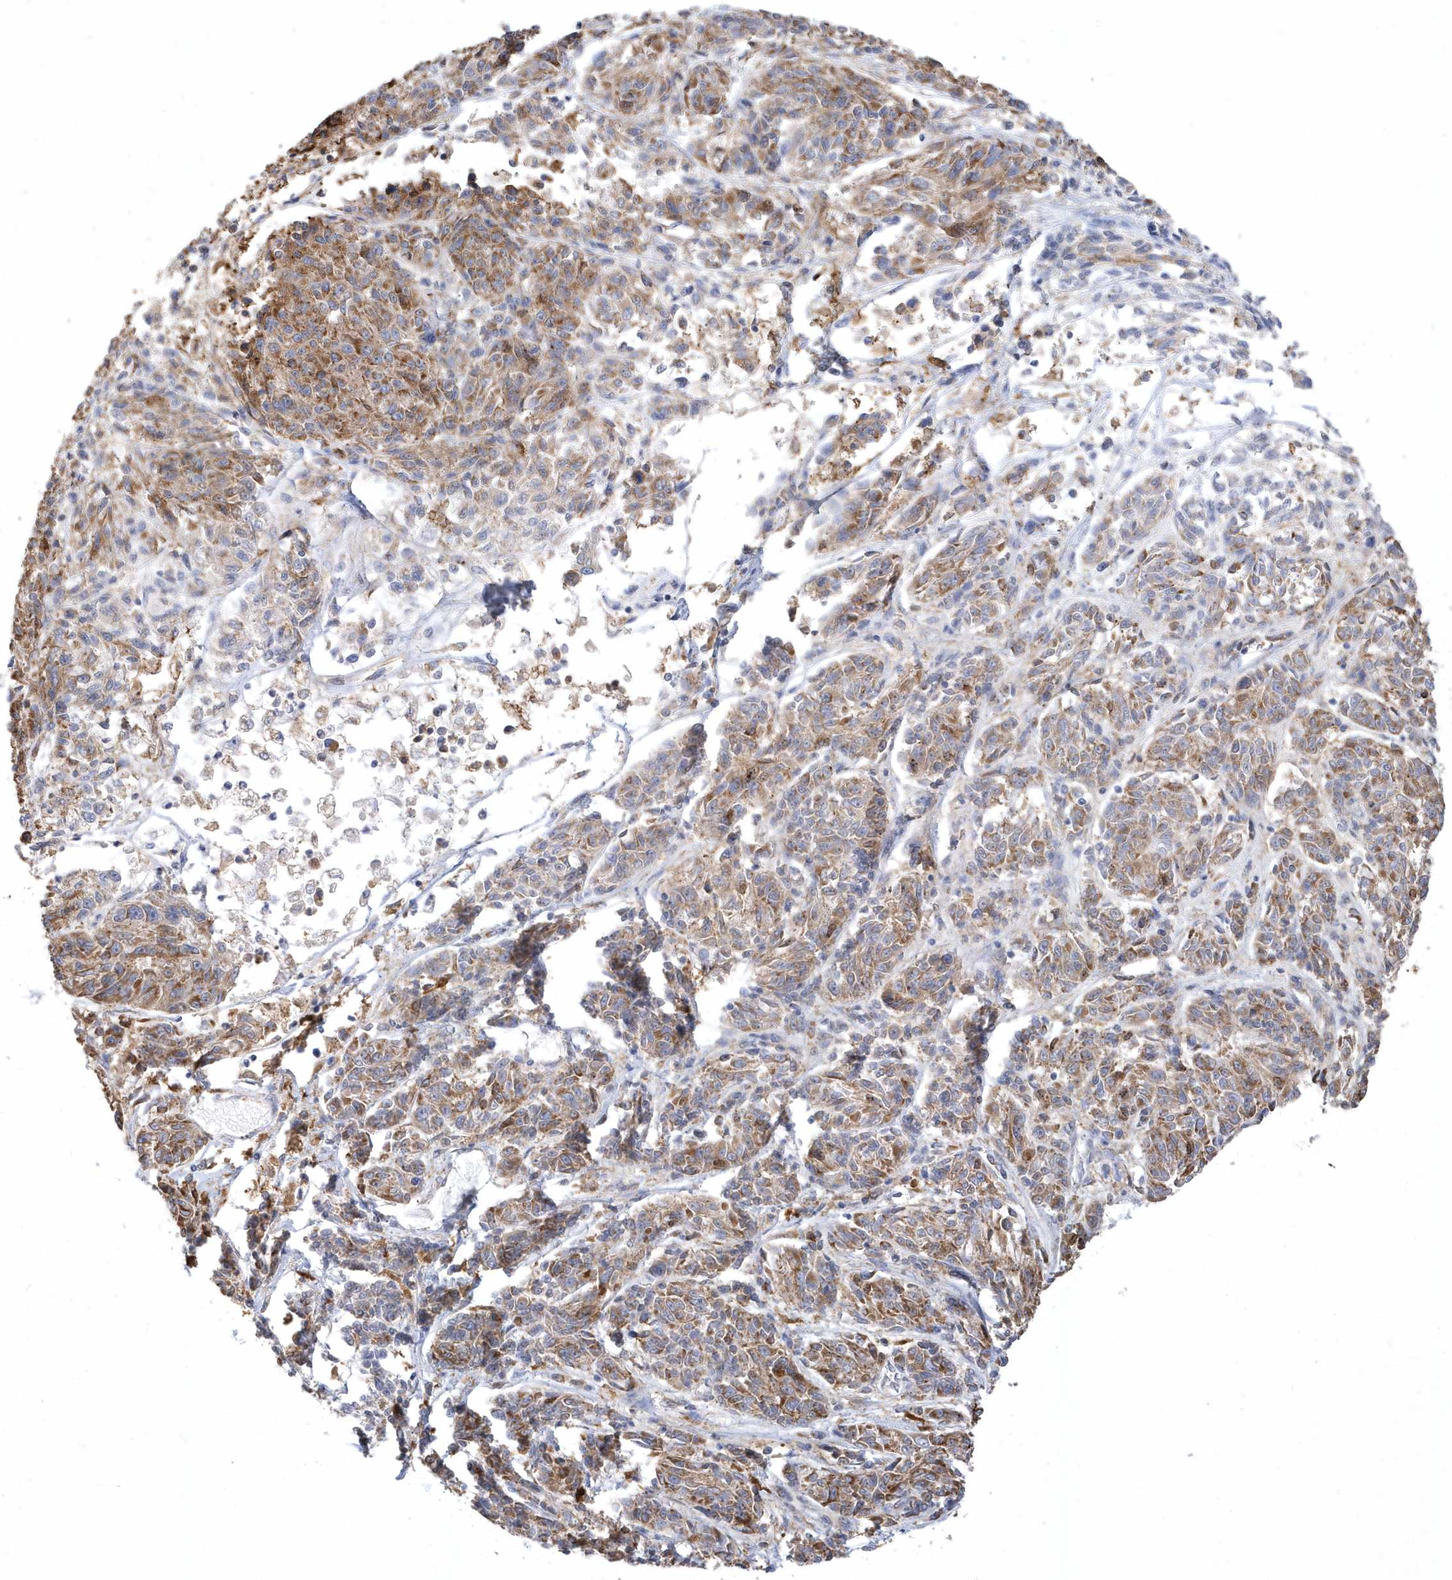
{"staining": {"intensity": "moderate", "quantity": ">75%", "location": "cytoplasmic/membranous"}, "tissue": "melanoma", "cell_type": "Tumor cells", "image_type": "cancer", "snomed": [{"axis": "morphology", "description": "Malignant melanoma, NOS"}, {"axis": "topography", "description": "Skin"}], "caption": "DAB immunohistochemical staining of human malignant melanoma demonstrates moderate cytoplasmic/membranous protein expression in about >75% of tumor cells. (brown staining indicates protein expression, while blue staining denotes nuclei).", "gene": "TSPEAR", "patient": {"sex": "male", "age": 53}}